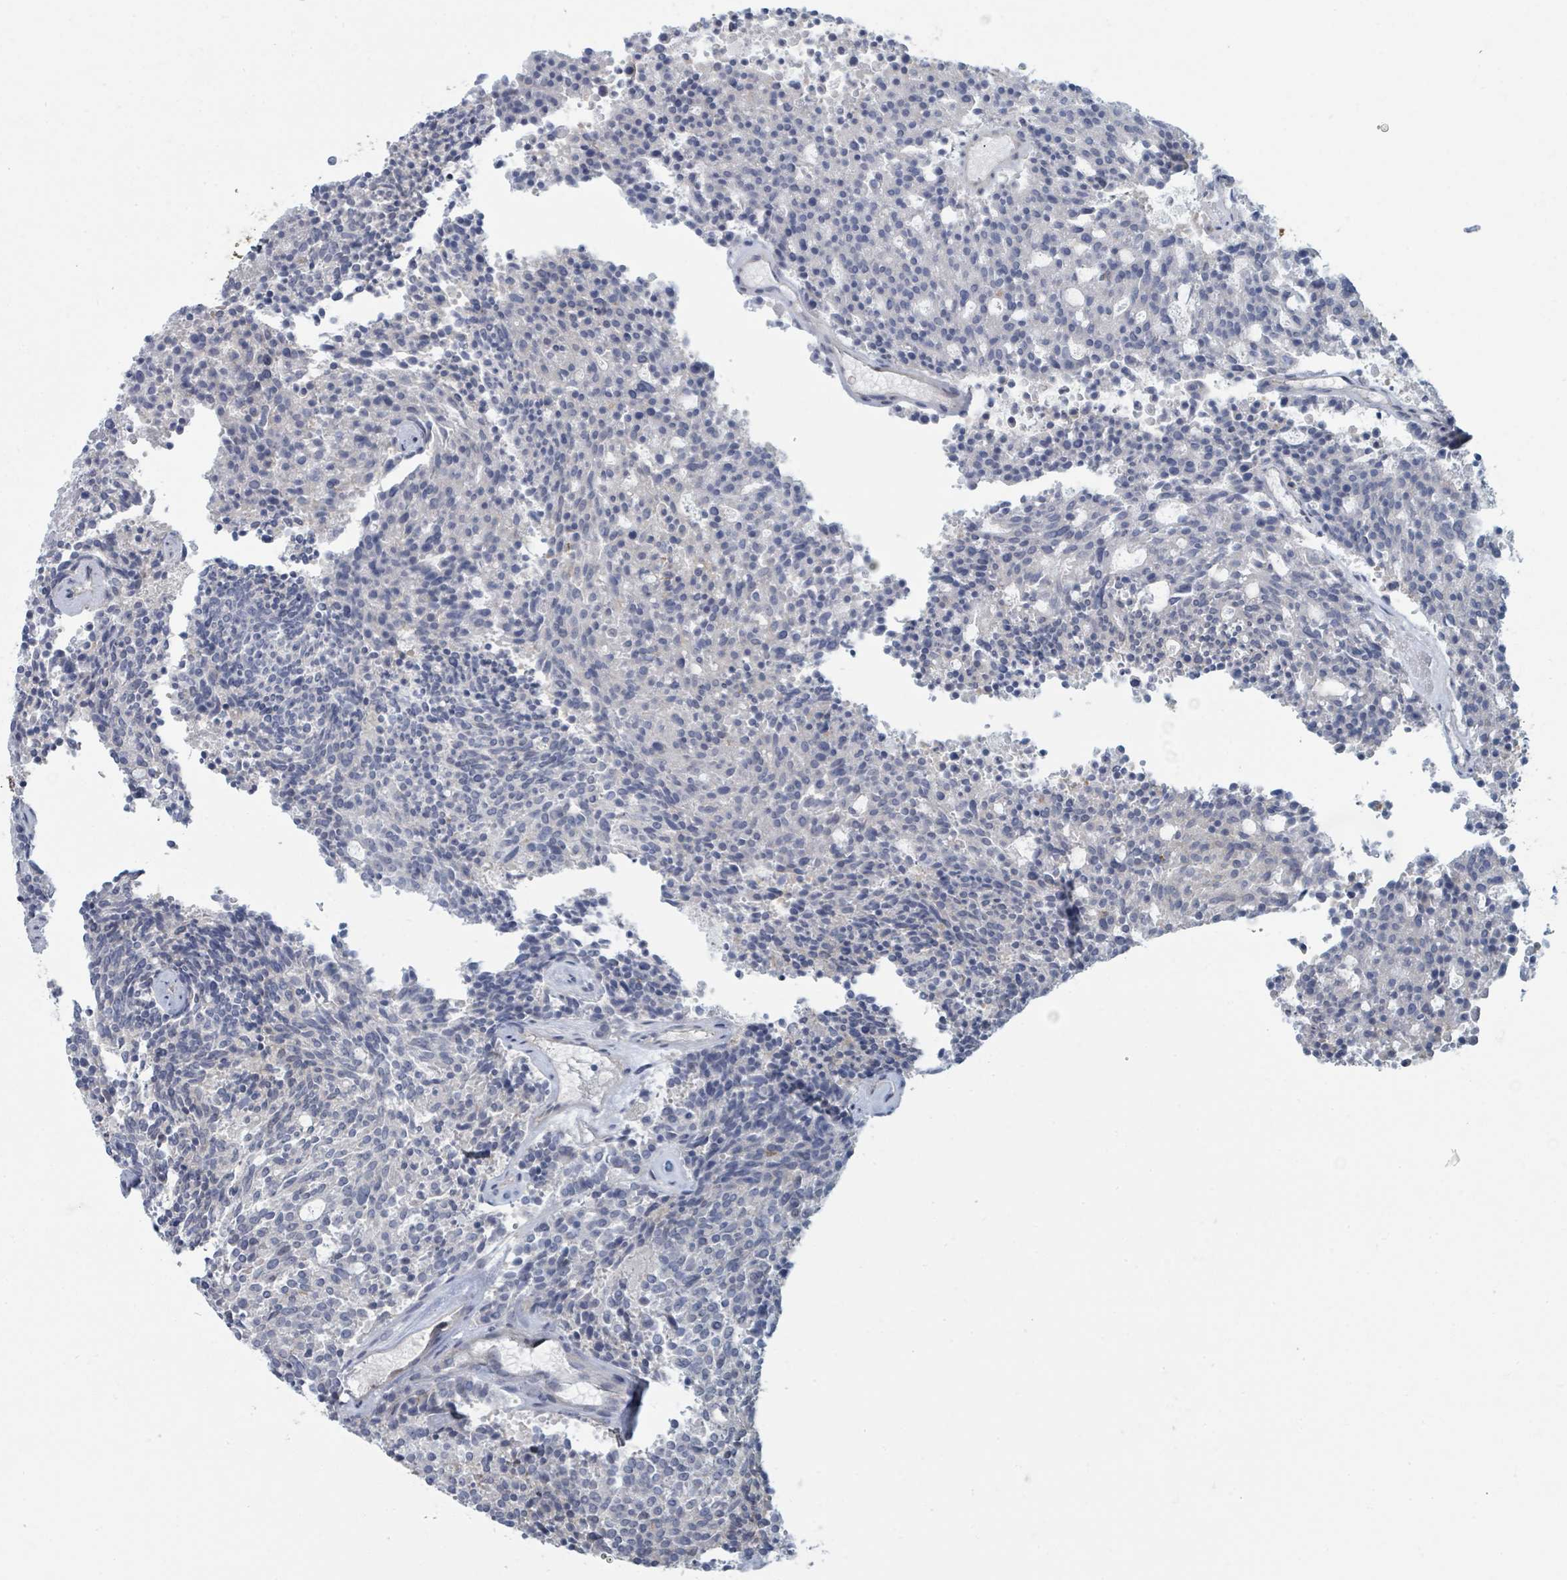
{"staining": {"intensity": "negative", "quantity": "none", "location": "none"}, "tissue": "carcinoid", "cell_type": "Tumor cells", "image_type": "cancer", "snomed": [{"axis": "morphology", "description": "Carcinoid, malignant, NOS"}, {"axis": "topography", "description": "Pancreas"}], "caption": "Tumor cells show no significant staining in carcinoid.", "gene": "SLC25A45", "patient": {"sex": "female", "age": 54}}